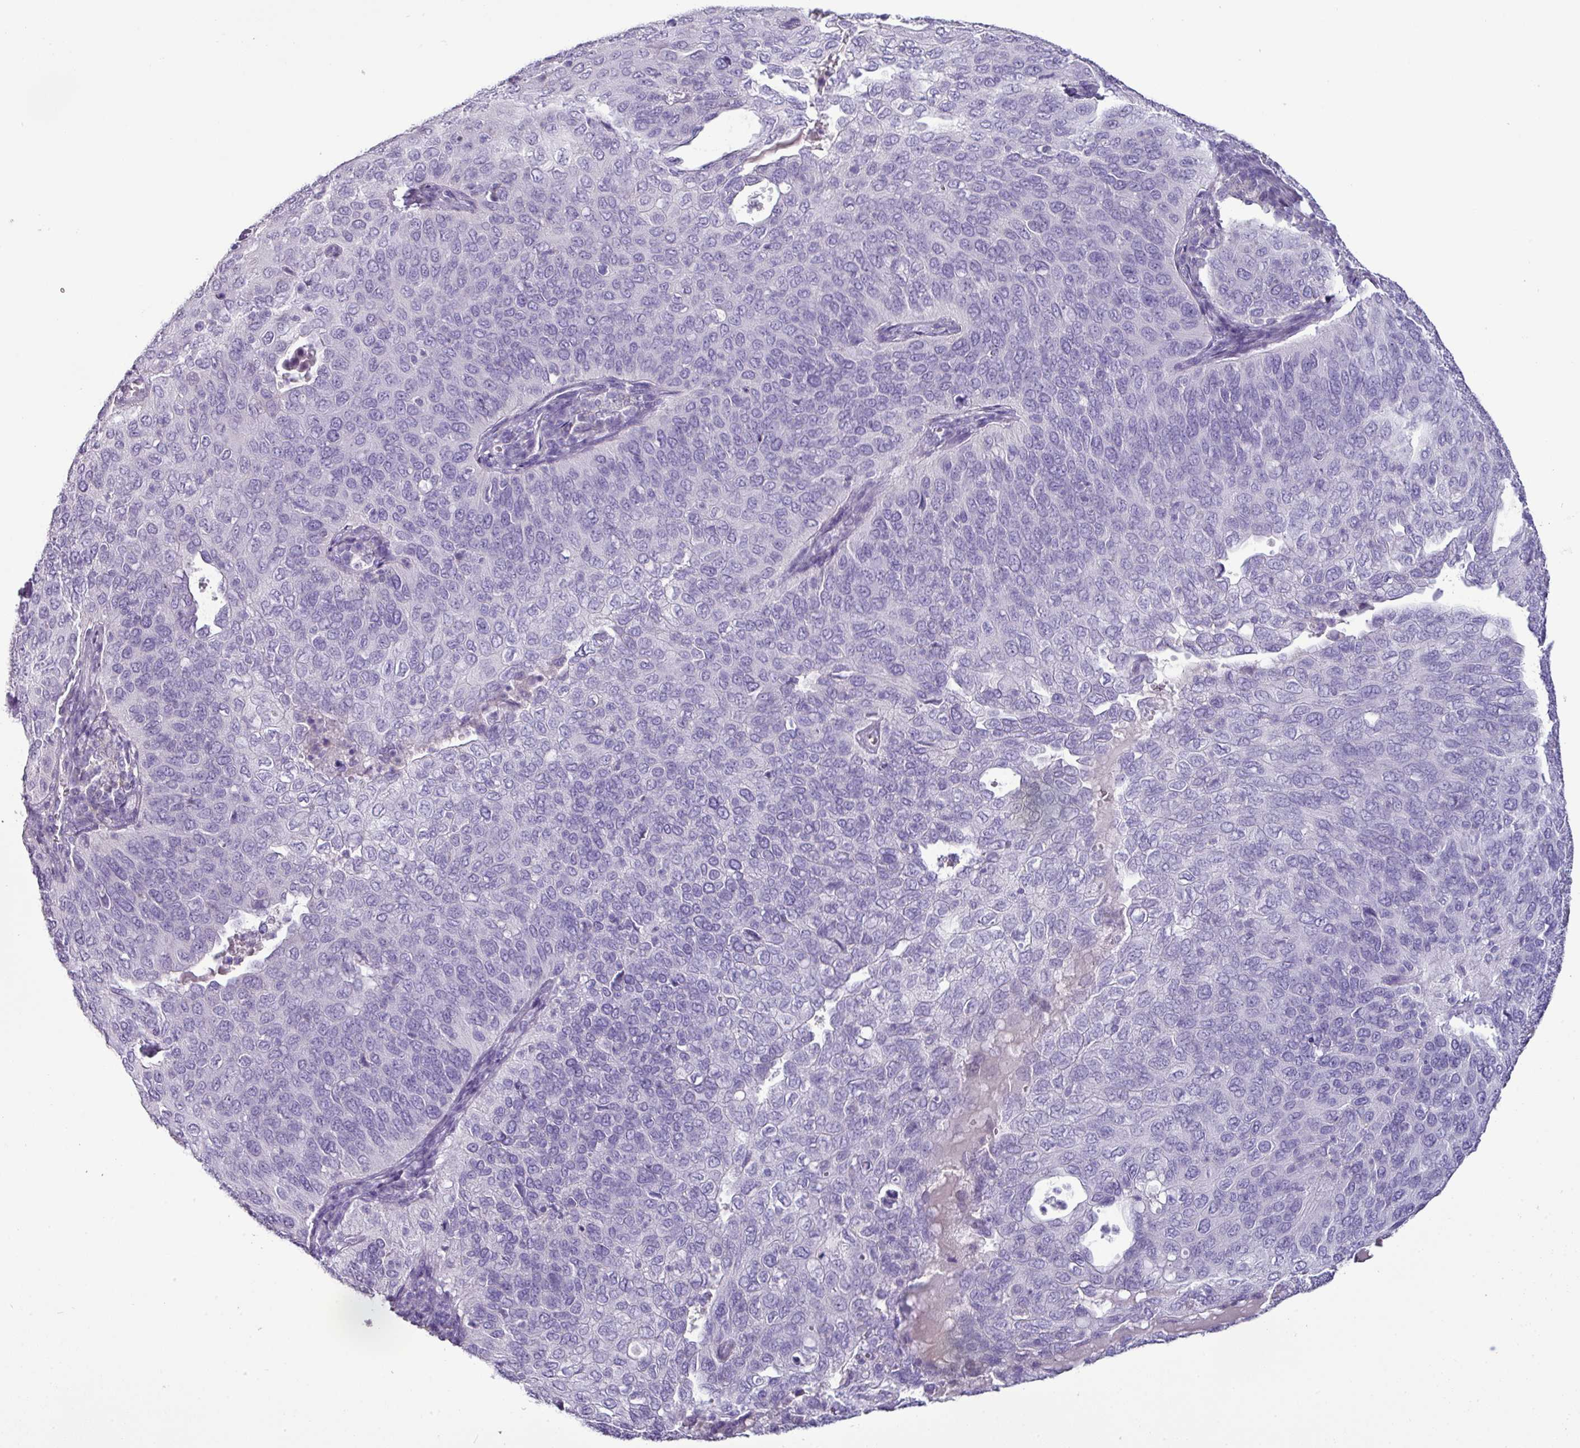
{"staining": {"intensity": "negative", "quantity": "none", "location": "none"}, "tissue": "cervical cancer", "cell_type": "Tumor cells", "image_type": "cancer", "snomed": [{"axis": "morphology", "description": "Squamous cell carcinoma, NOS"}, {"axis": "topography", "description": "Cervix"}], "caption": "Cervical cancer (squamous cell carcinoma) was stained to show a protein in brown. There is no significant positivity in tumor cells. The staining is performed using DAB (3,3'-diaminobenzidine) brown chromogen with nuclei counter-stained in using hematoxylin.", "gene": "GSTA3", "patient": {"sex": "female", "age": 36}}